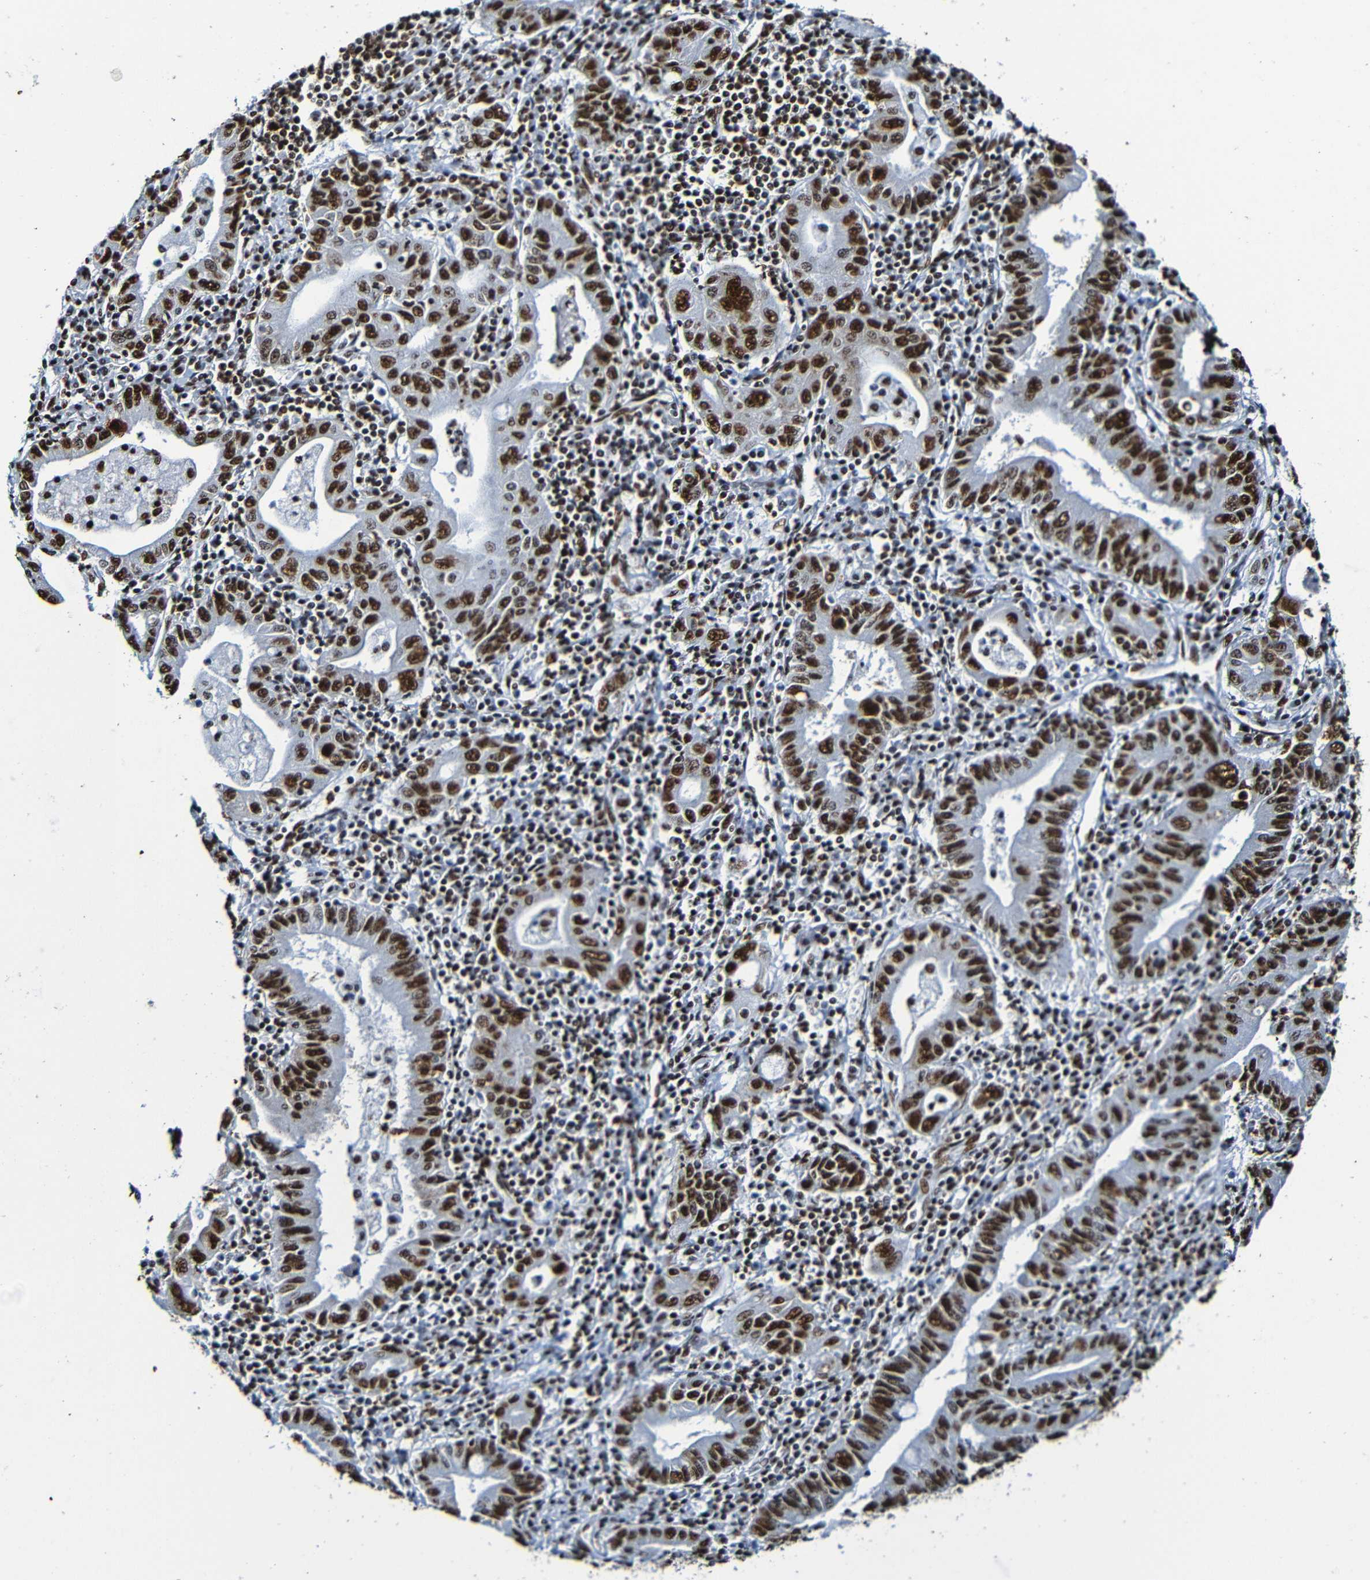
{"staining": {"intensity": "strong", "quantity": ">75%", "location": "nuclear"}, "tissue": "stomach cancer", "cell_type": "Tumor cells", "image_type": "cancer", "snomed": [{"axis": "morphology", "description": "Normal tissue, NOS"}, {"axis": "morphology", "description": "Adenocarcinoma, NOS"}, {"axis": "topography", "description": "Esophagus"}, {"axis": "topography", "description": "Stomach, upper"}, {"axis": "topography", "description": "Peripheral nerve tissue"}], "caption": "A photomicrograph showing strong nuclear staining in about >75% of tumor cells in adenocarcinoma (stomach), as visualized by brown immunohistochemical staining.", "gene": "SRSF3", "patient": {"sex": "male", "age": 62}}